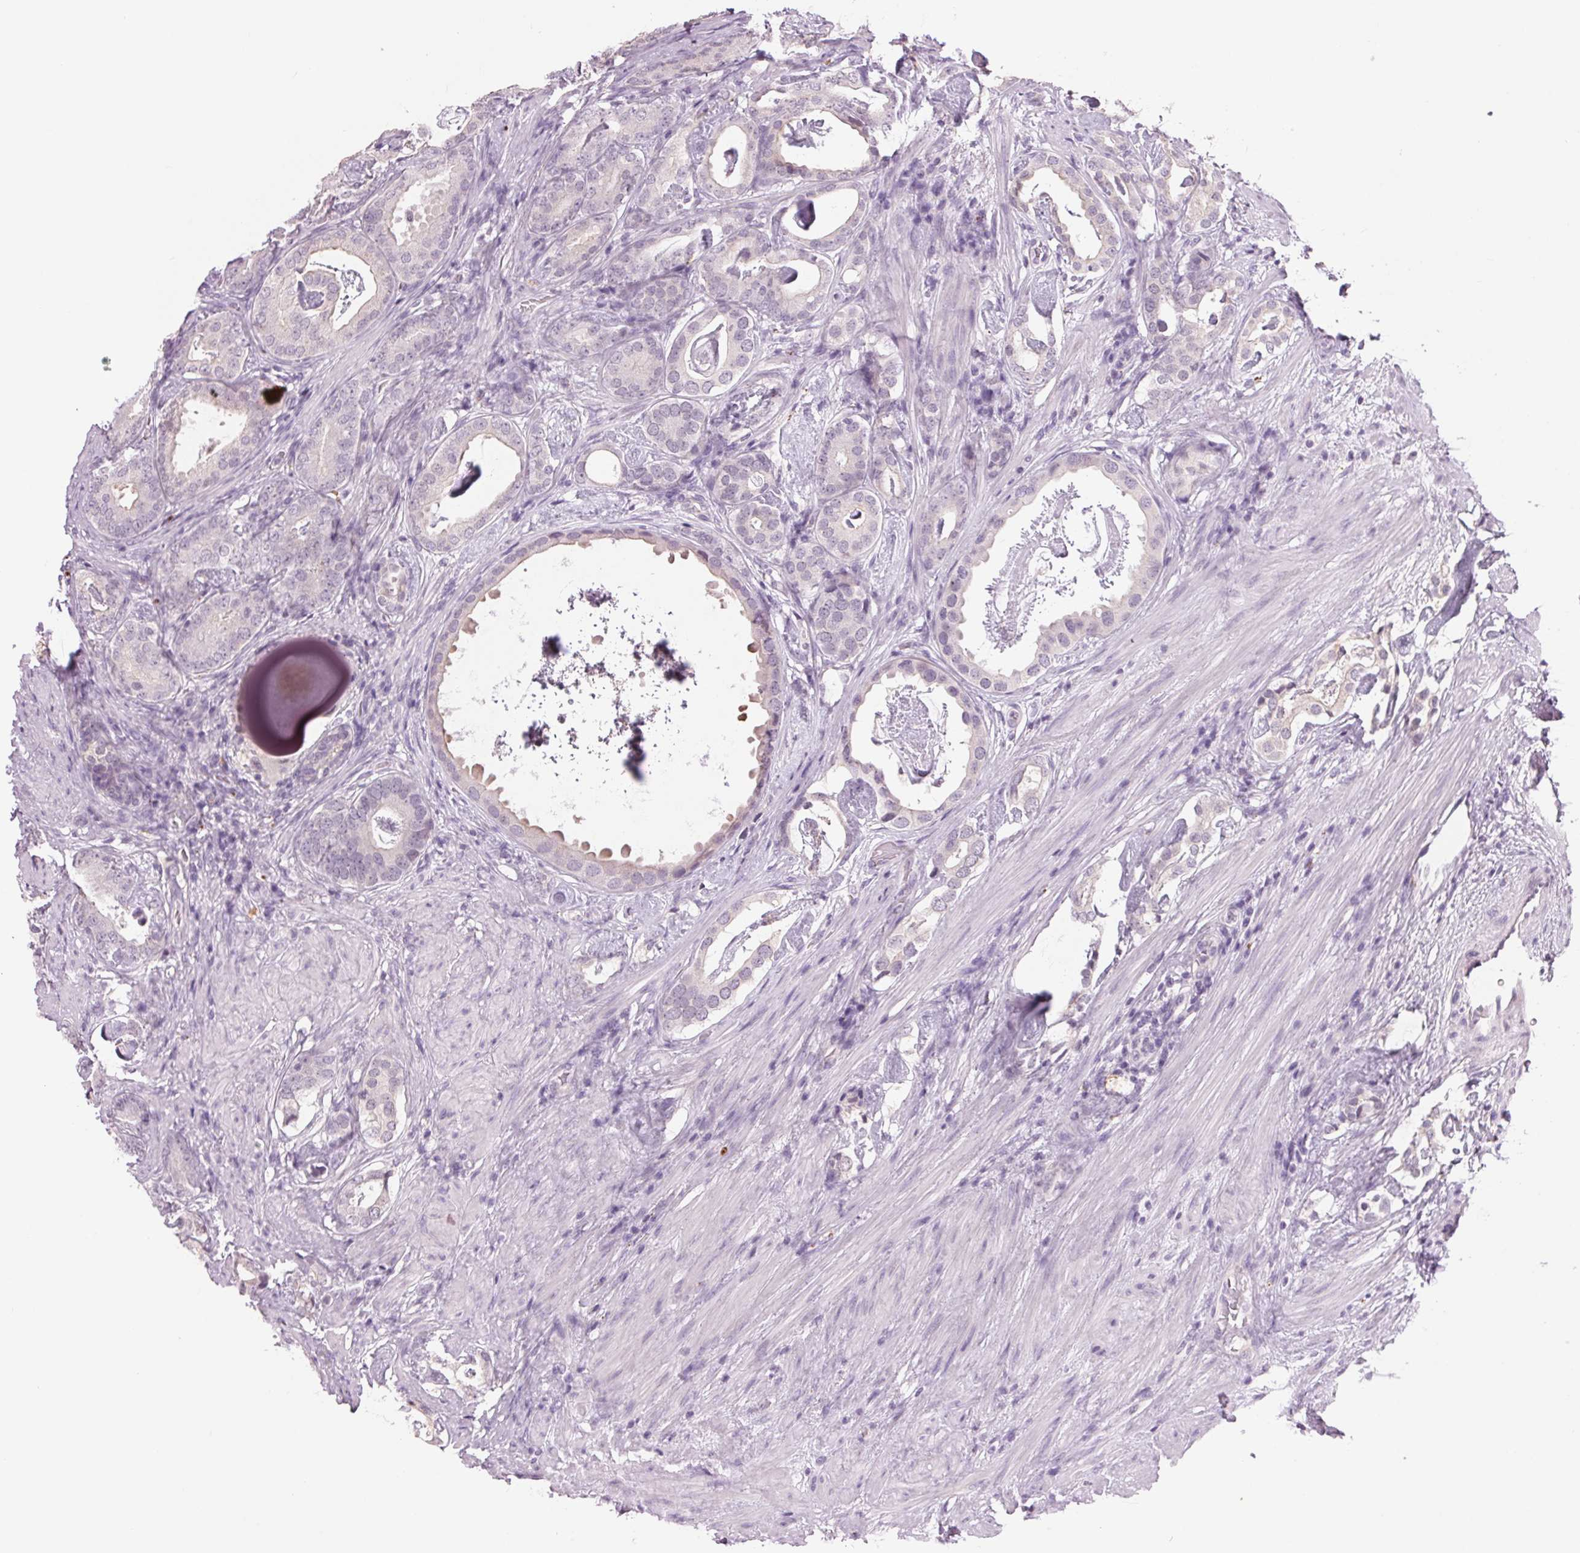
{"staining": {"intensity": "negative", "quantity": "none", "location": "none"}, "tissue": "prostate cancer", "cell_type": "Tumor cells", "image_type": "cancer", "snomed": [{"axis": "morphology", "description": "Adenocarcinoma, Low grade"}, {"axis": "topography", "description": "Prostate and seminal vesicle, NOS"}], "caption": "Human prostate adenocarcinoma (low-grade) stained for a protein using immunohistochemistry shows no expression in tumor cells.", "gene": "MPO", "patient": {"sex": "male", "age": 71}}